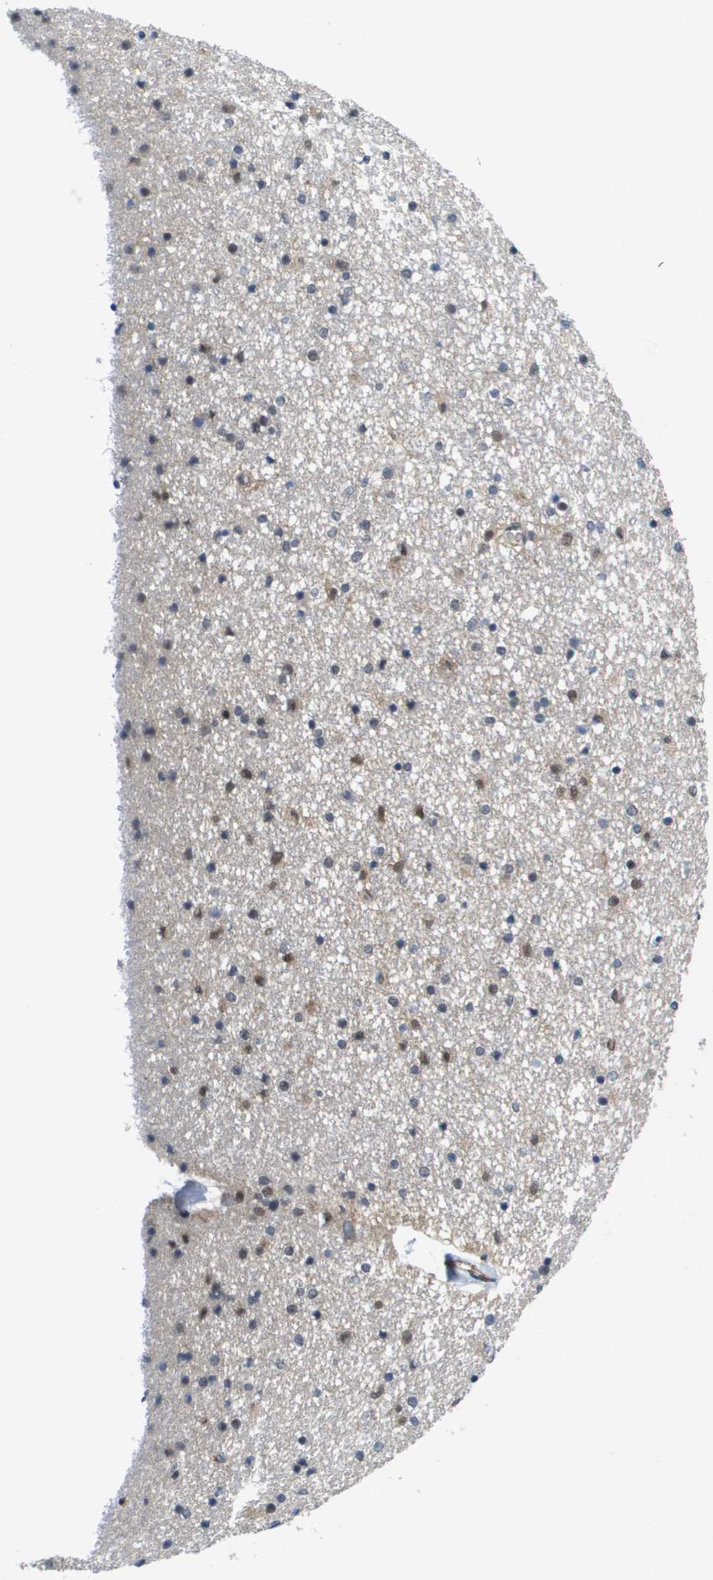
{"staining": {"intensity": "weak", "quantity": "<25%", "location": "nuclear"}, "tissue": "caudate", "cell_type": "Glial cells", "image_type": "normal", "snomed": [{"axis": "morphology", "description": "Normal tissue, NOS"}, {"axis": "topography", "description": "Lateral ventricle wall"}], "caption": "Immunohistochemistry (IHC) photomicrograph of unremarkable caudate stained for a protein (brown), which demonstrates no staining in glial cells.", "gene": "AMBRA1", "patient": {"sex": "female", "age": 54}}